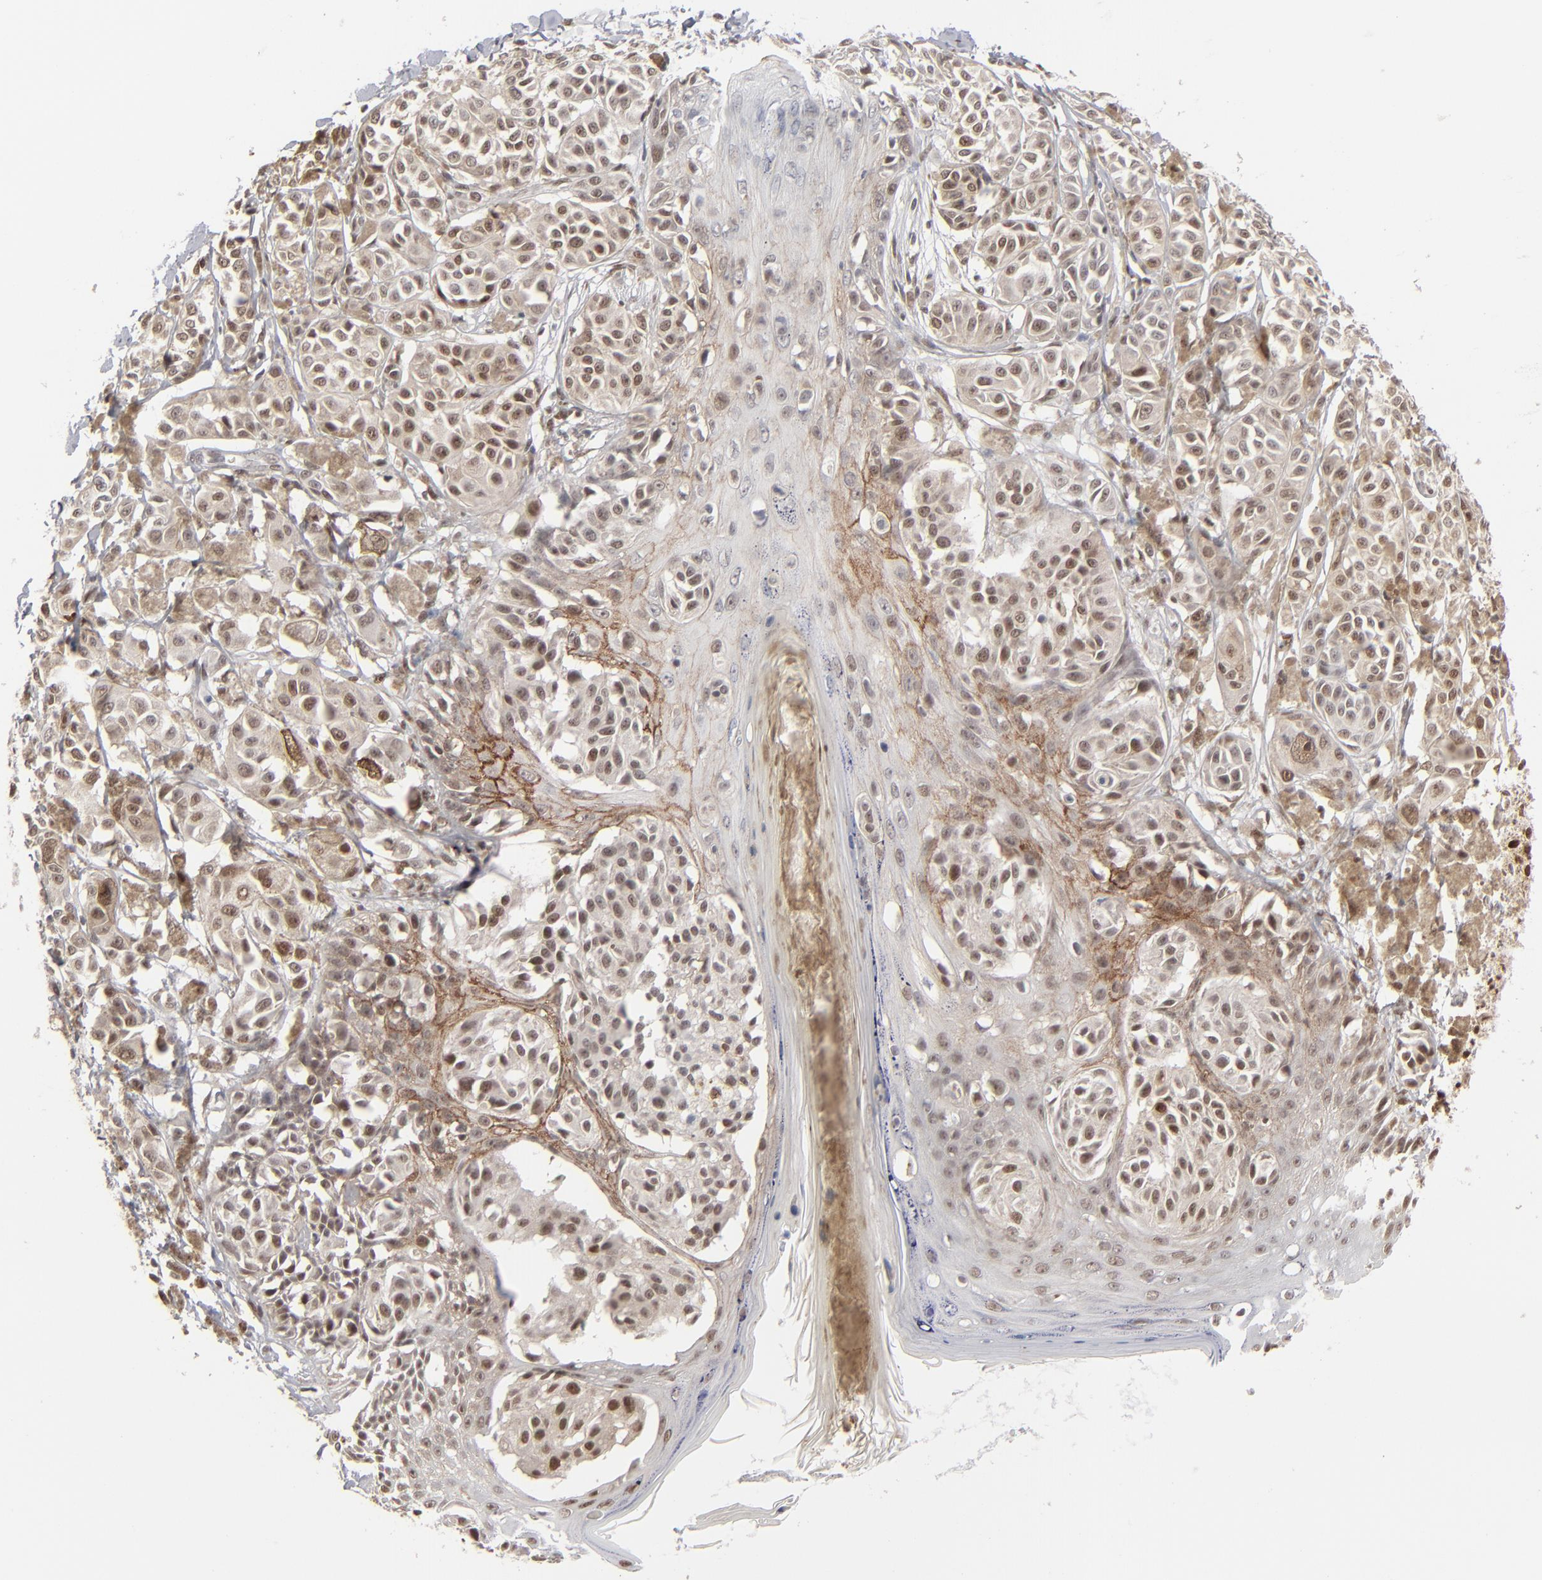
{"staining": {"intensity": "weak", "quantity": ">75%", "location": "cytoplasmic/membranous,nuclear"}, "tissue": "melanoma", "cell_type": "Tumor cells", "image_type": "cancer", "snomed": [{"axis": "morphology", "description": "Malignant melanoma, NOS"}, {"axis": "topography", "description": "Skin"}], "caption": "A brown stain labels weak cytoplasmic/membranous and nuclear expression of a protein in melanoma tumor cells. The staining is performed using DAB (3,3'-diaminobenzidine) brown chromogen to label protein expression. The nuclei are counter-stained blue using hematoxylin.", "gene": "IRF9", "patient": {"sex": "male", "age": 76}}